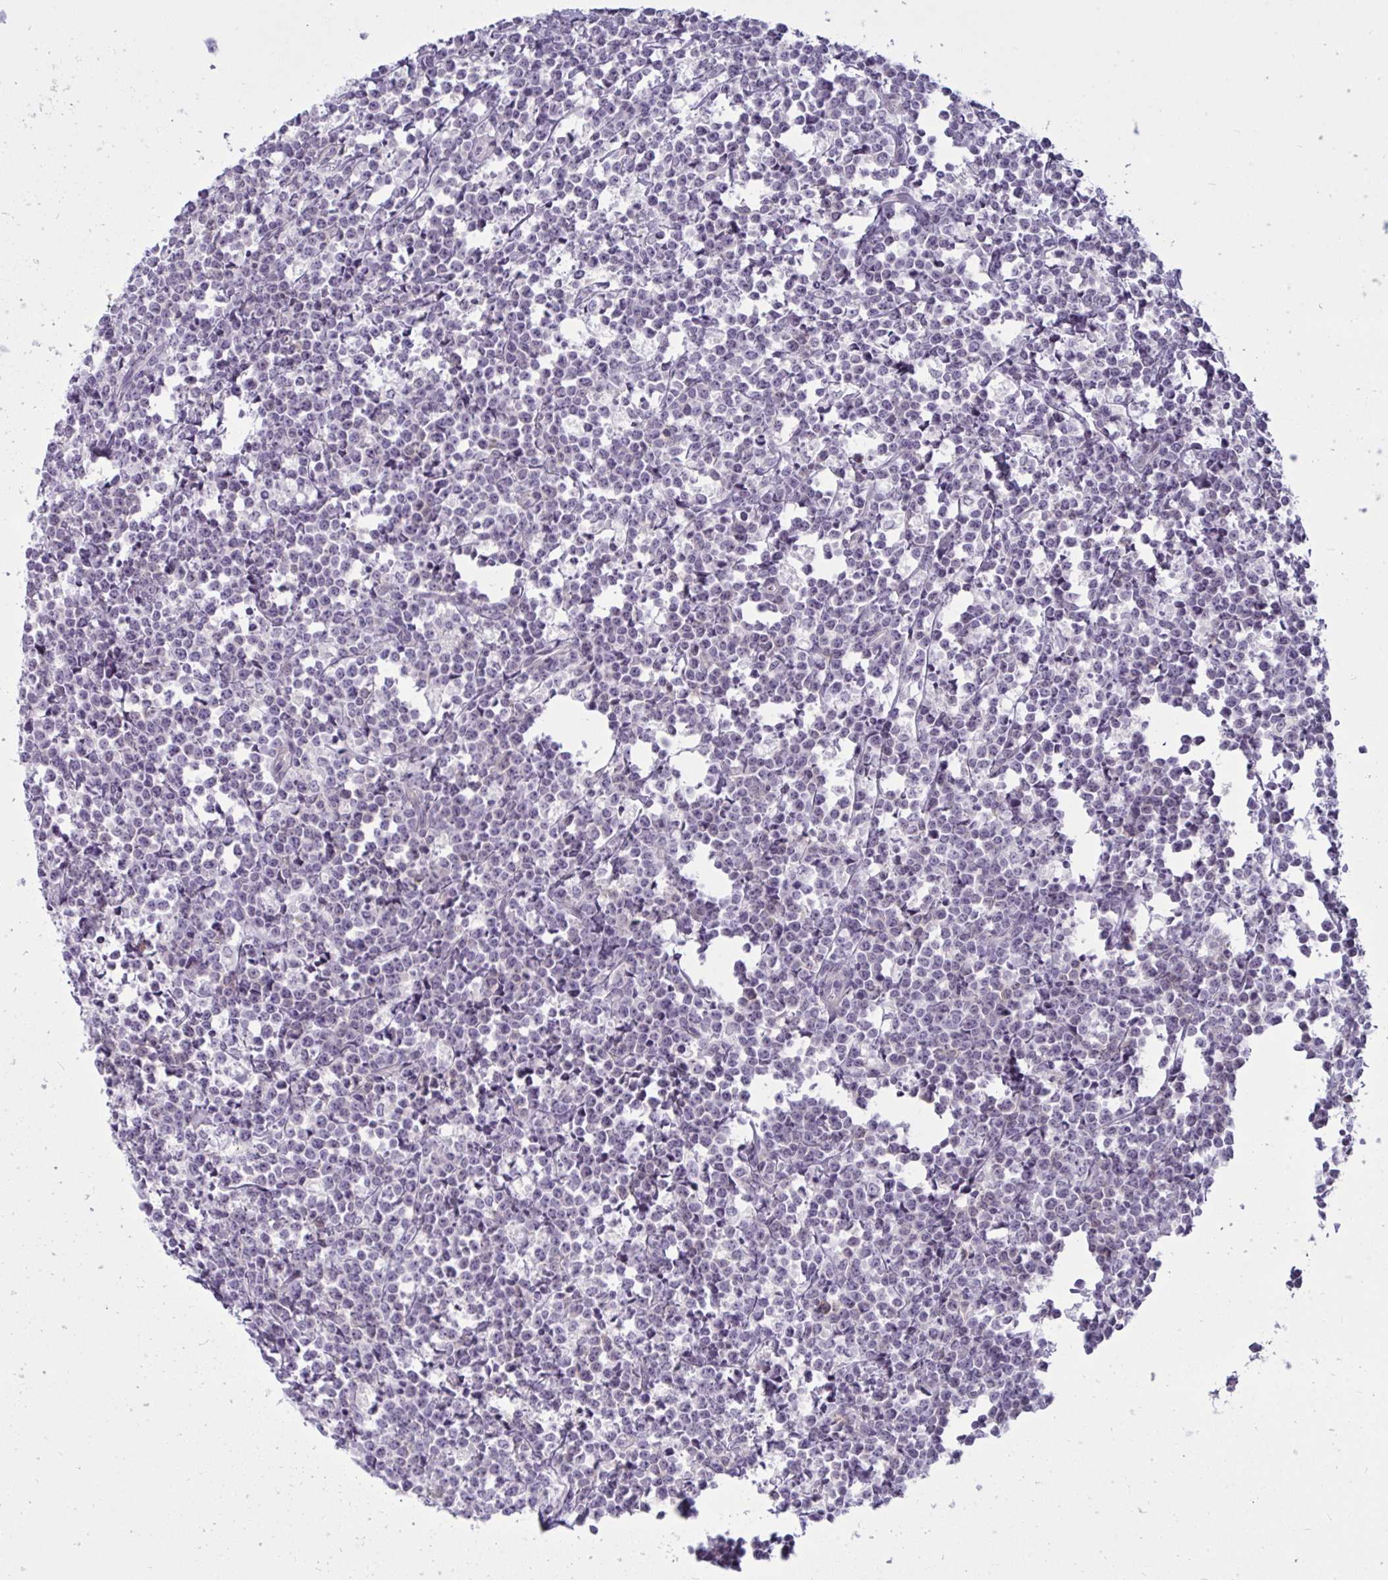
{"staining": {"intensity": "negative", "quantity": "none", "location": "none"}, "tissue": "lymphoma", "cell_type": "Tumor cells", "image_type": "cancer", "snomed": [{"axis": "morphology", "description": "Malignant lymphoma, non-Hodgkin's type, High grade"}, {"axis": "topography", "description": "Small intestine"}], "caption": "Human high-grade malignant lymphoma, non-Hodgkin's type stained for a protein using immunohistochemistry shows no expression in tumor cells.", "gene": "TBC1D4", "patient": {"sex": "female", "age": 56}}